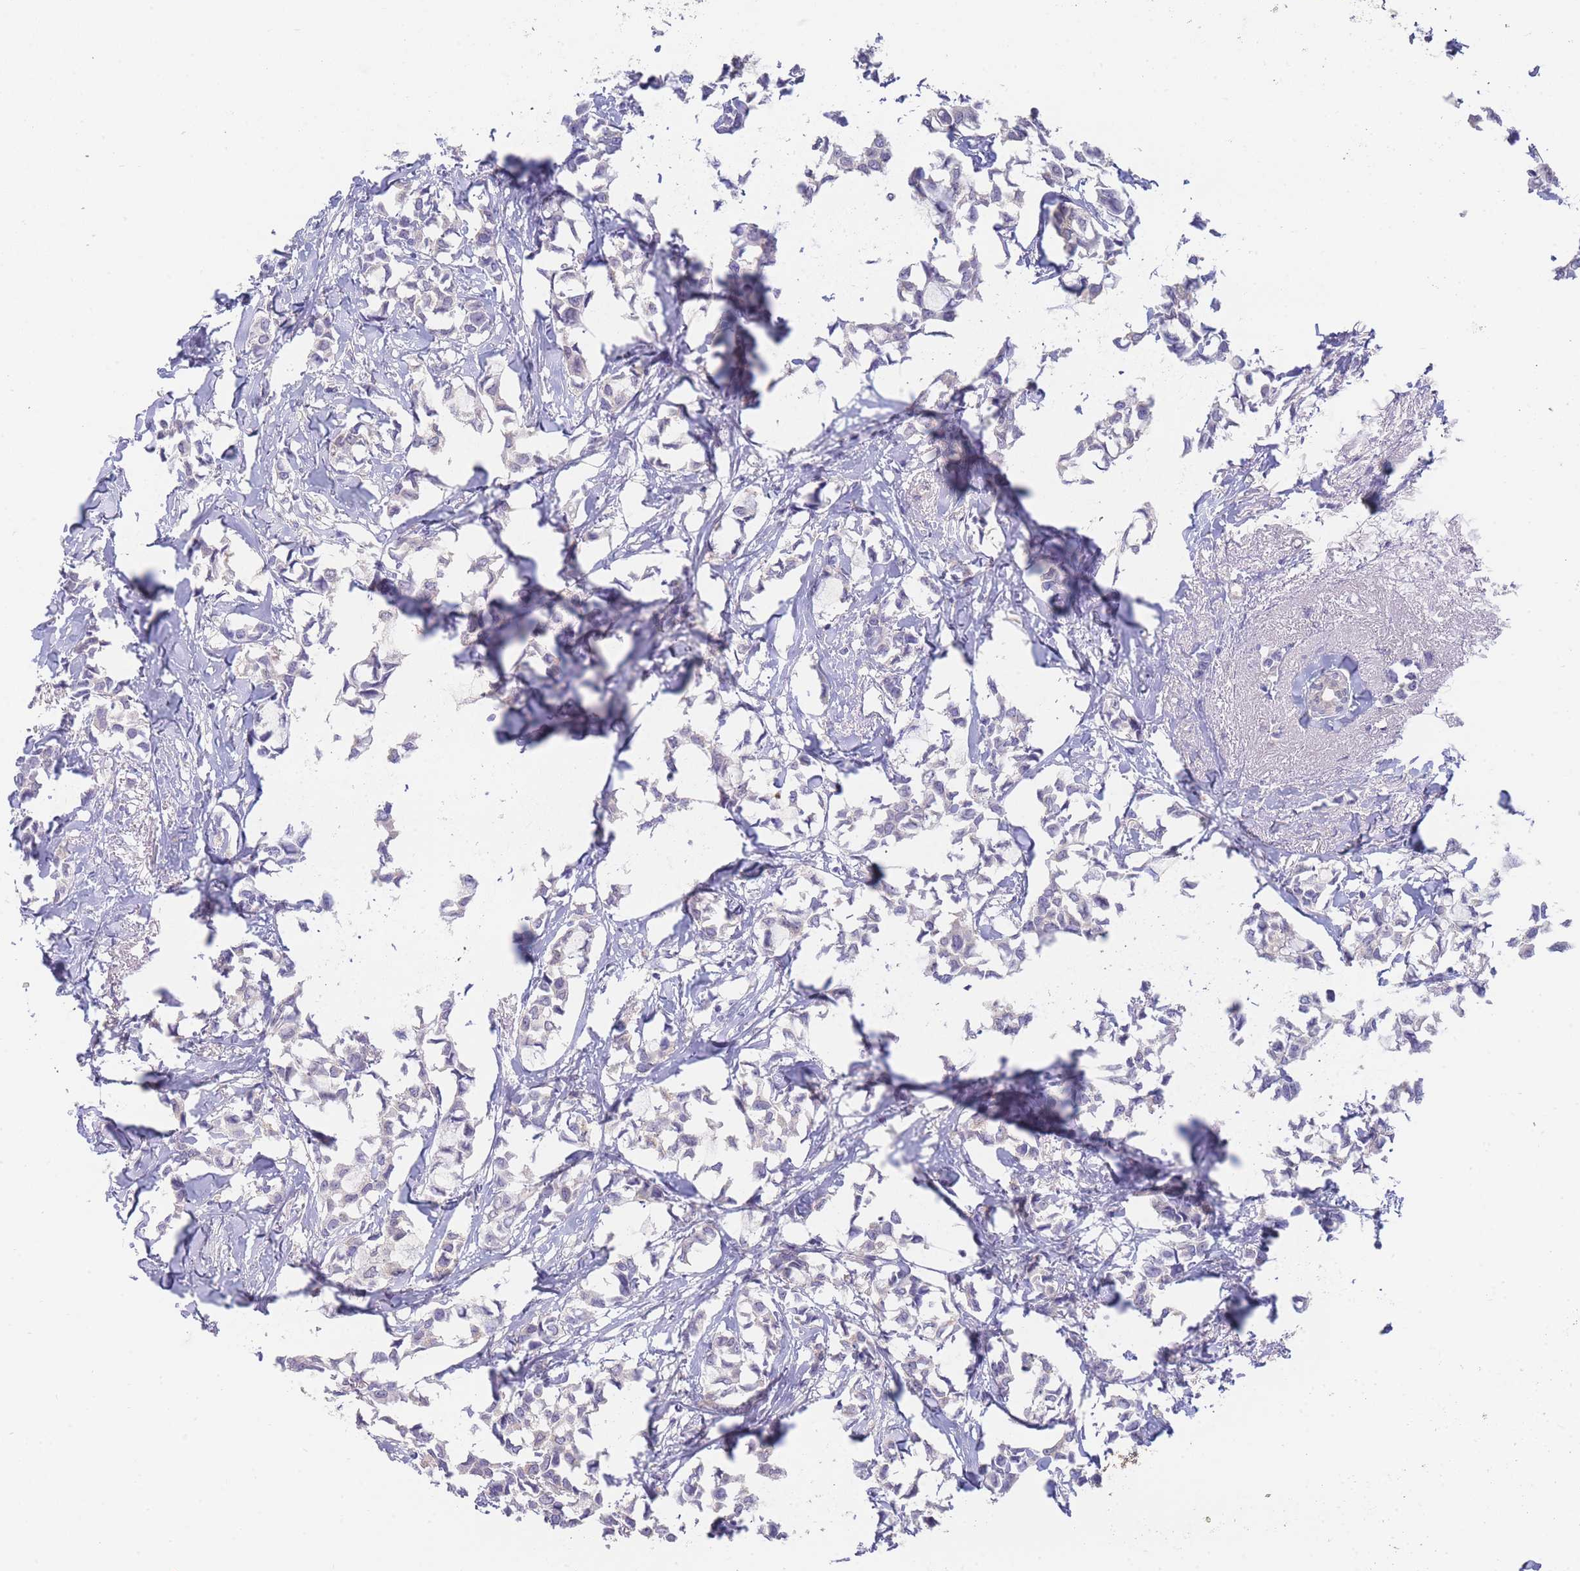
{"staining": {"intensity": "negative", "quantity": "none", "location": "none"}, "tissue": "breast cancer", "cell_type": "Tumor cells", "image_type": "cancer", "snomed": [{"axis": "morphology", "description": "Duct carcinoma"}, {"axis": "topography", "description": "Breast"}], "caption": "High power microscopy image of an IHC image of invasive ductal carcinoma (breast), revealing no significant positivity in tumor cells.", "gene": "SUGT1", "patient": {"sex": "female", "age": 73}}